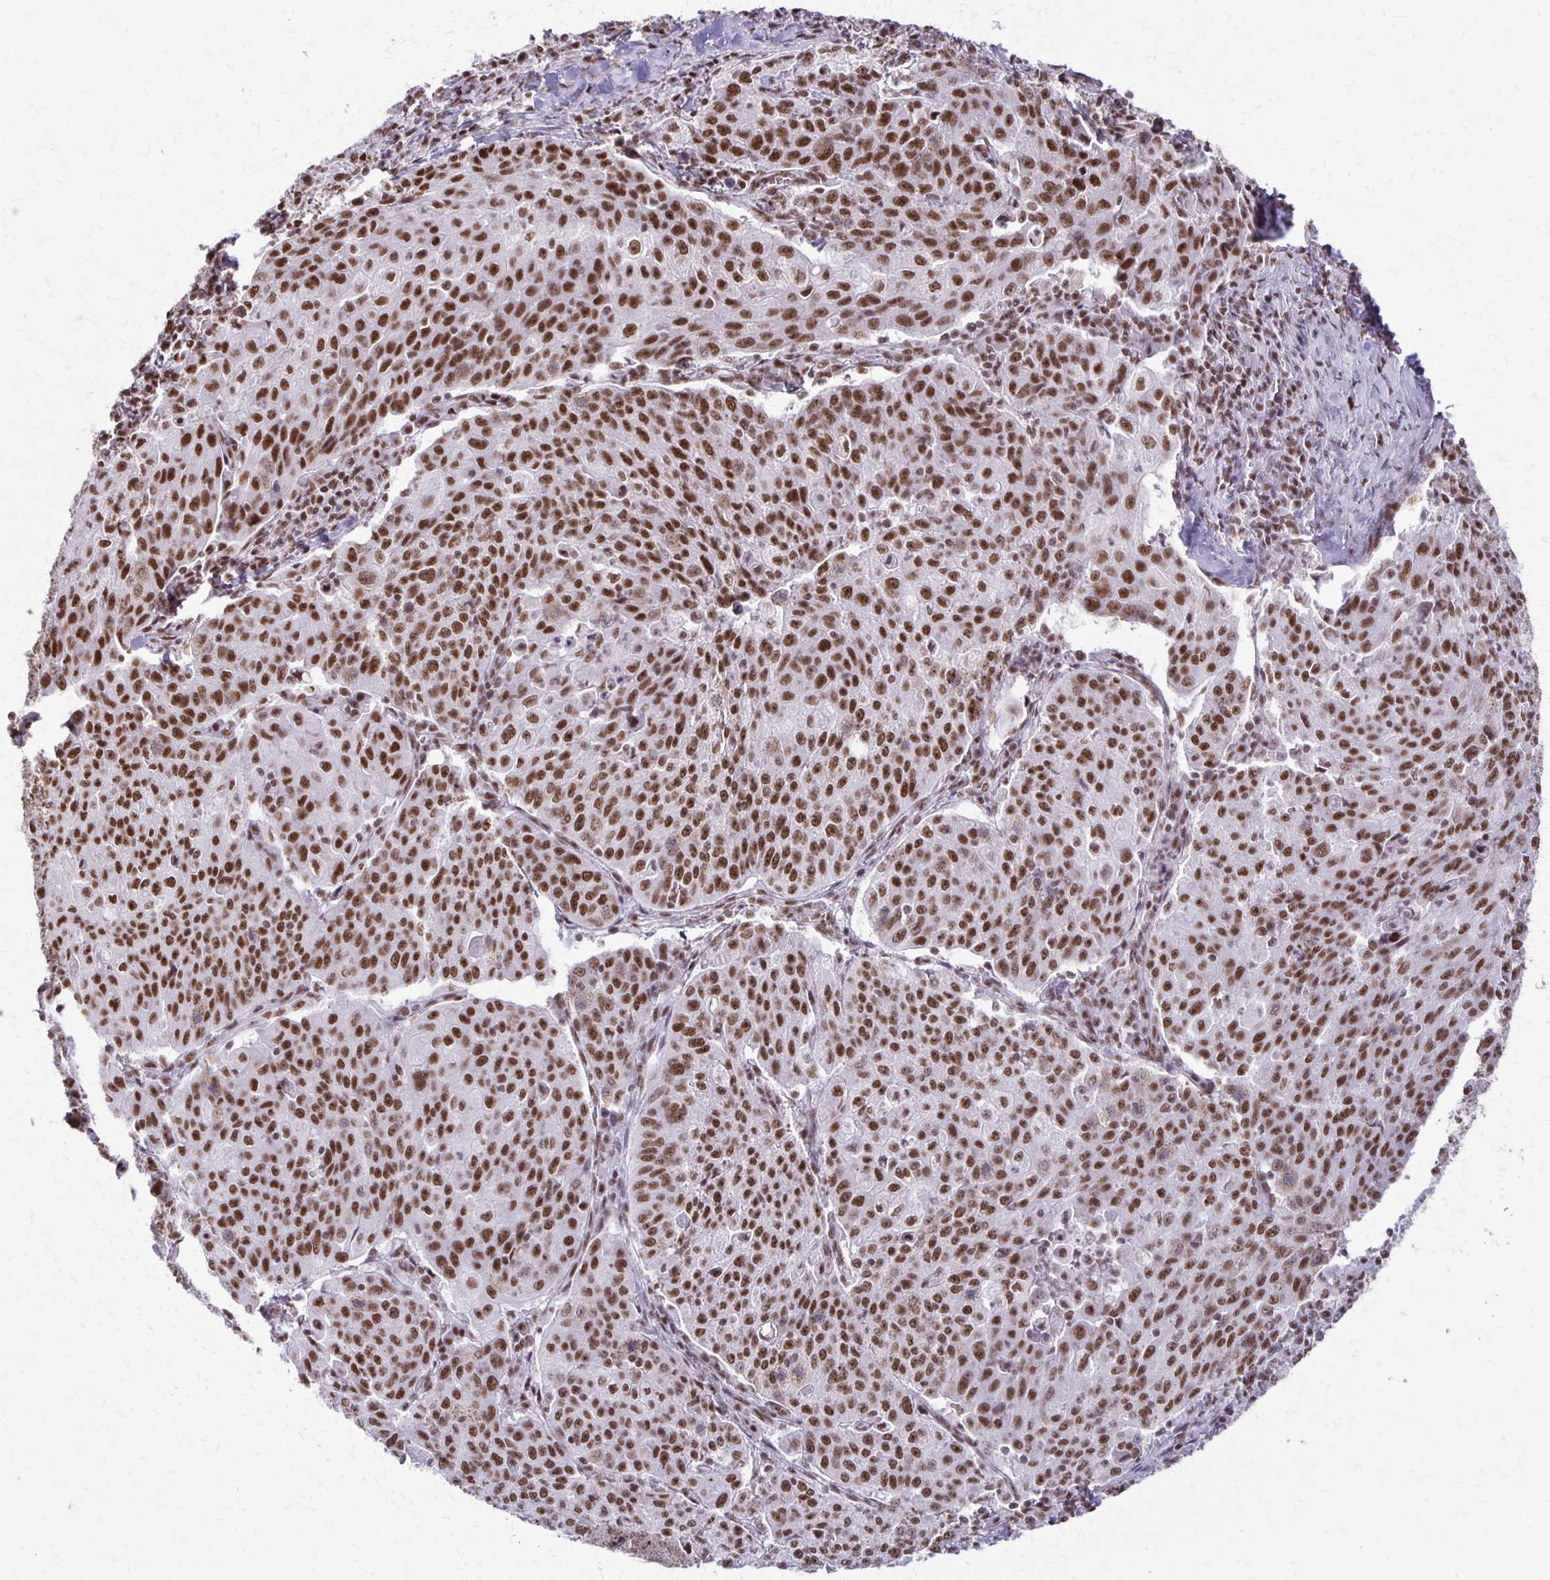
{"staining": {"intensity": "strong", "quantity": ">75%", "location": "nuclear"}, "tissue": "lung cancer", "cell_type": "Tumor cells", "image_type": "cancer", "snomed": [{"axis": "morphology", "description": "Squamous cell carcinoma, NOS"}, {"axis": "morphology", "description": "Squamous cell carcinoma, metastatic, NOS"}, {"axis": "topography", "description": "Bronchus"}, {"axis": "topography", "description": "Lung"}], "caption": "The micrograph demonstrates staining of lung cancer, revealing strong nuclear protein staining (brown color) within tumor cells.", "gene": "XRCC6", "patient": {"sex": "male", "age": 62}}